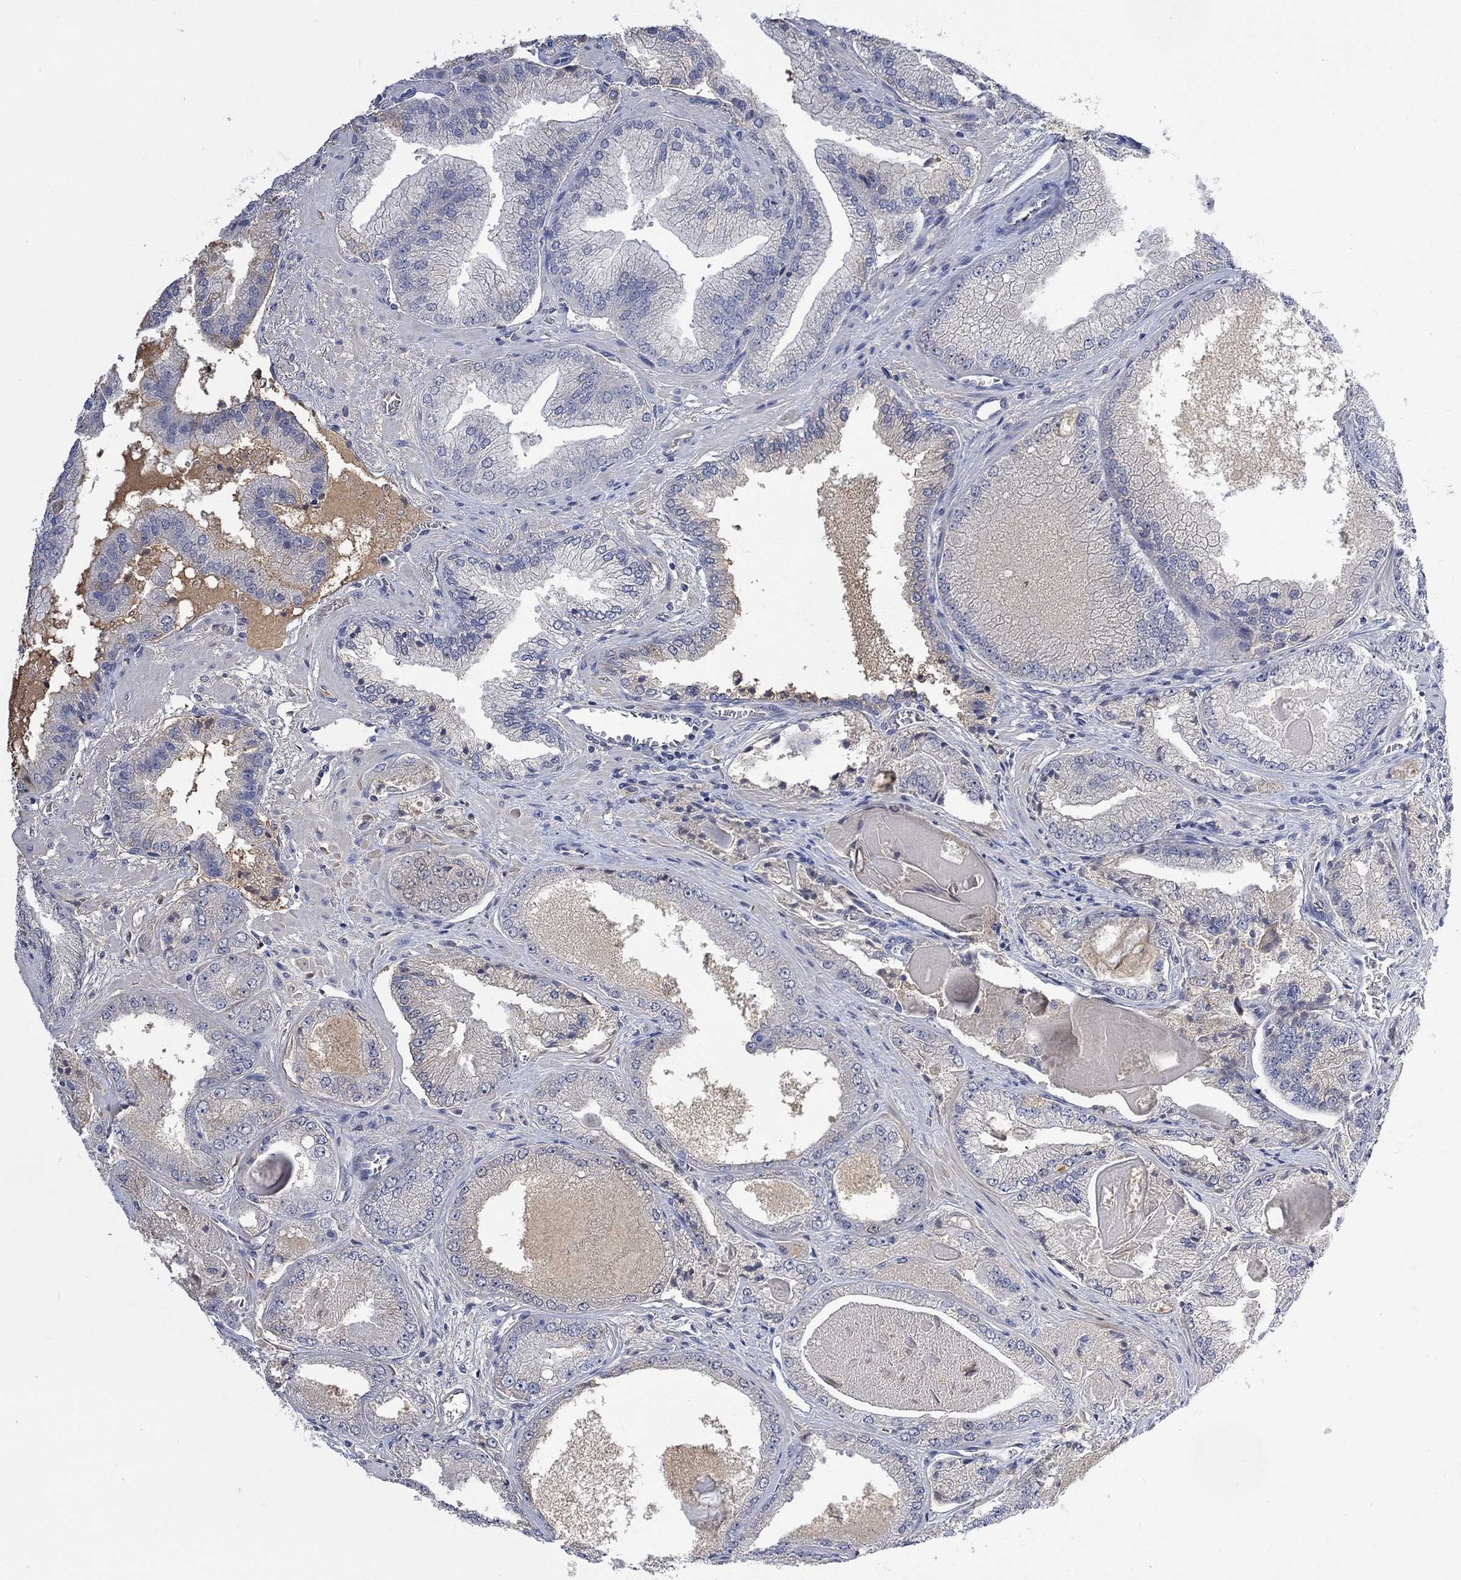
{"staining": {"intensity": "negative", "quantity": "none", "location": "none"}, "tissue": "prostate cancer", "cell_type": "Tumor cells", "image_type": "cancer", "snomed": [{"axis": "morphology", "description": "Adenocarcinoma, Low grade"}, {"axis": "topography", "description": "Prostate"}], "caption": "The histopathology image shows no significant positivity in tumor cells of prostate adenocarcinoma (low-grade).", "gene": "MSTN", "patient": {"sex": "male", "age": 72}}